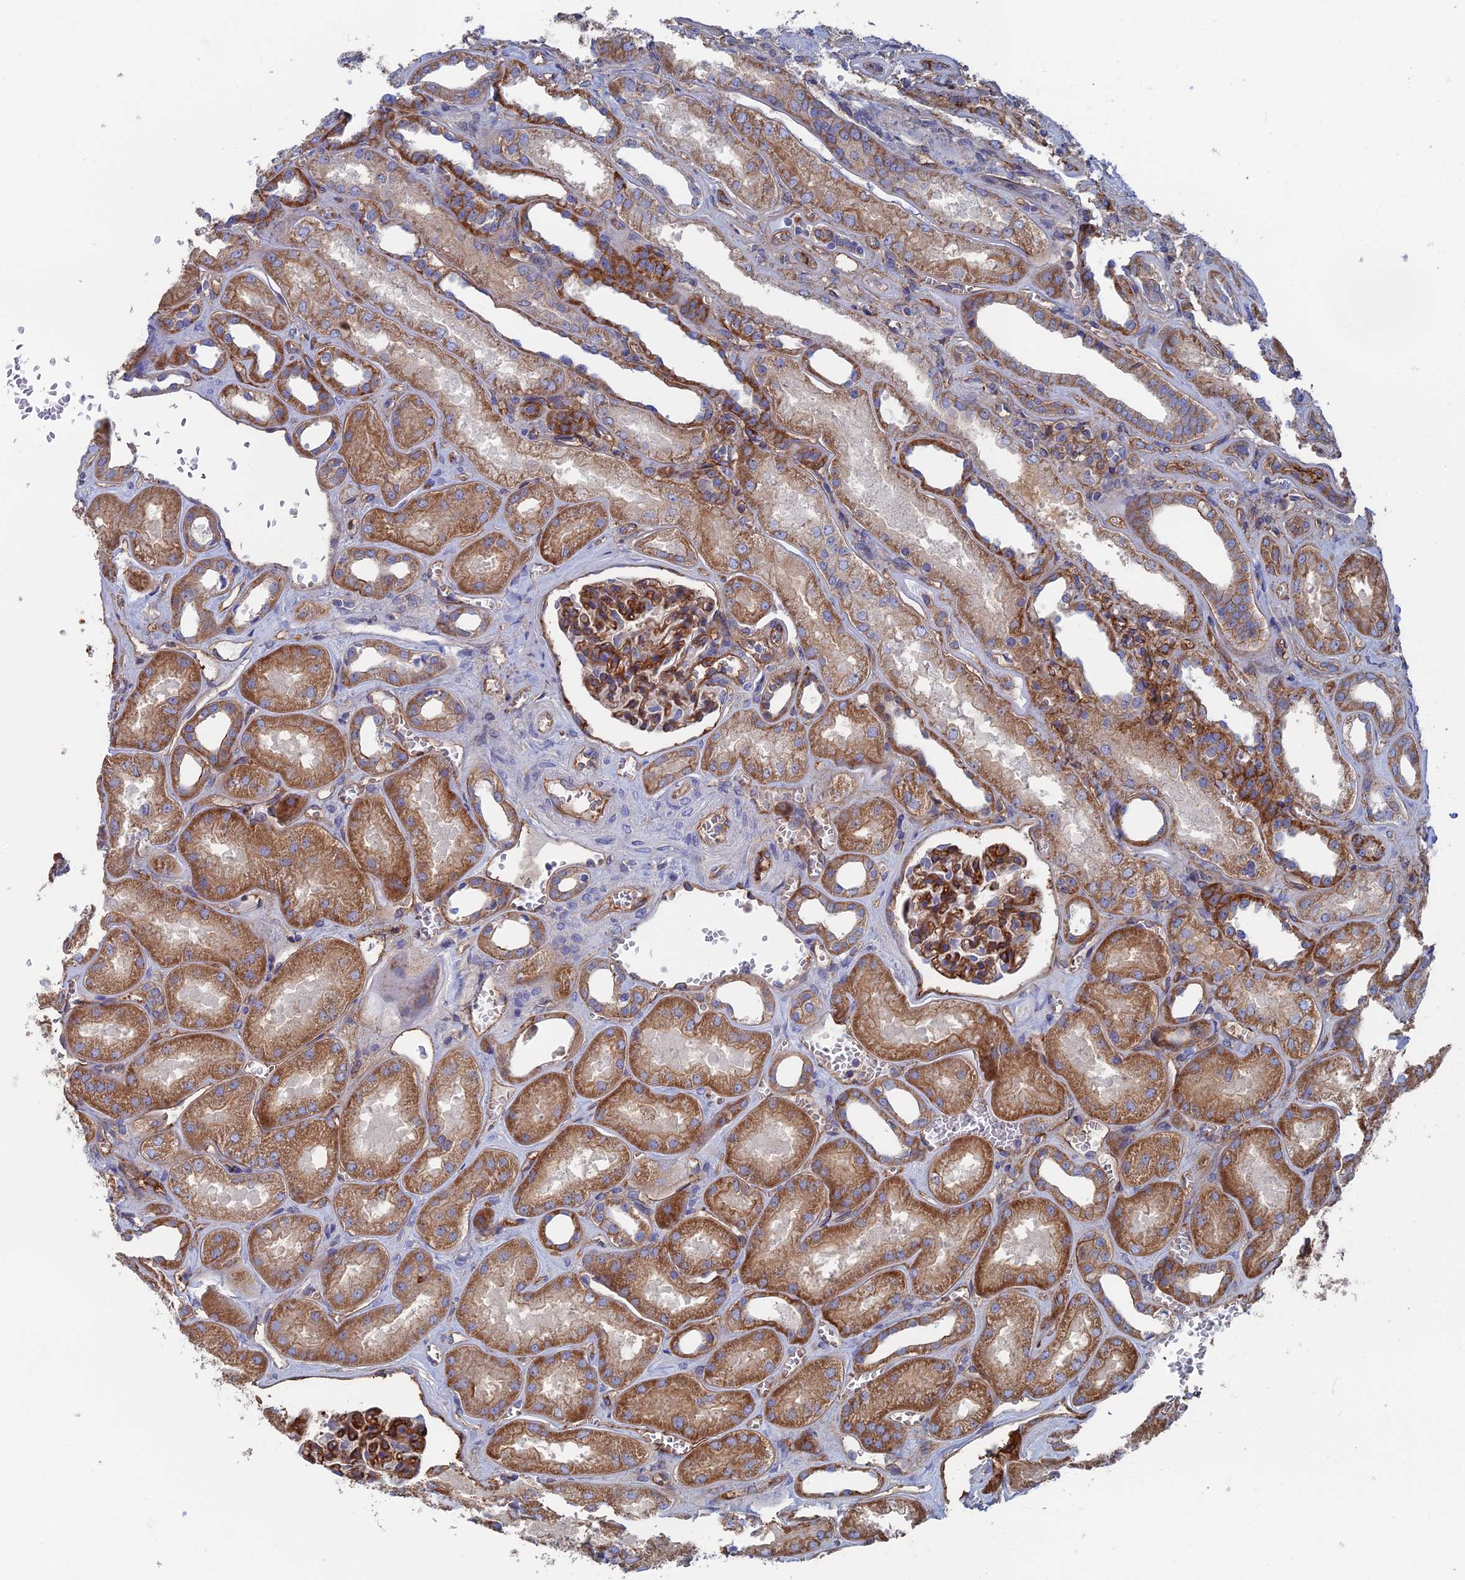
{"staining": {"intensity": "moderate", "quantity": "25%-75%", "location": "cytoplasmic/membranous"}, "tissue": "kidney", "cell_type": "Cells in glomeruli", "image_type": "normal", "snomed": [{"axis": "morphology", "description": "Normal tissue, NOS"}, {"axis": "morphology", "description": "Adenocarcinoma, NOS"}, {"axis": "topography", "description": "Kidney"}], "caption": "The immunohistochemical stain shows moderate cytoplasmic/membranous staining in cells in glomeruli of unremarkable kidney. Using DAB (brown) and hematoxylin (blue) stains, captured at high magnification using brightfield microscopy.", "gene": "SNX11", "patient": {"sex": "female", "age": 68}}